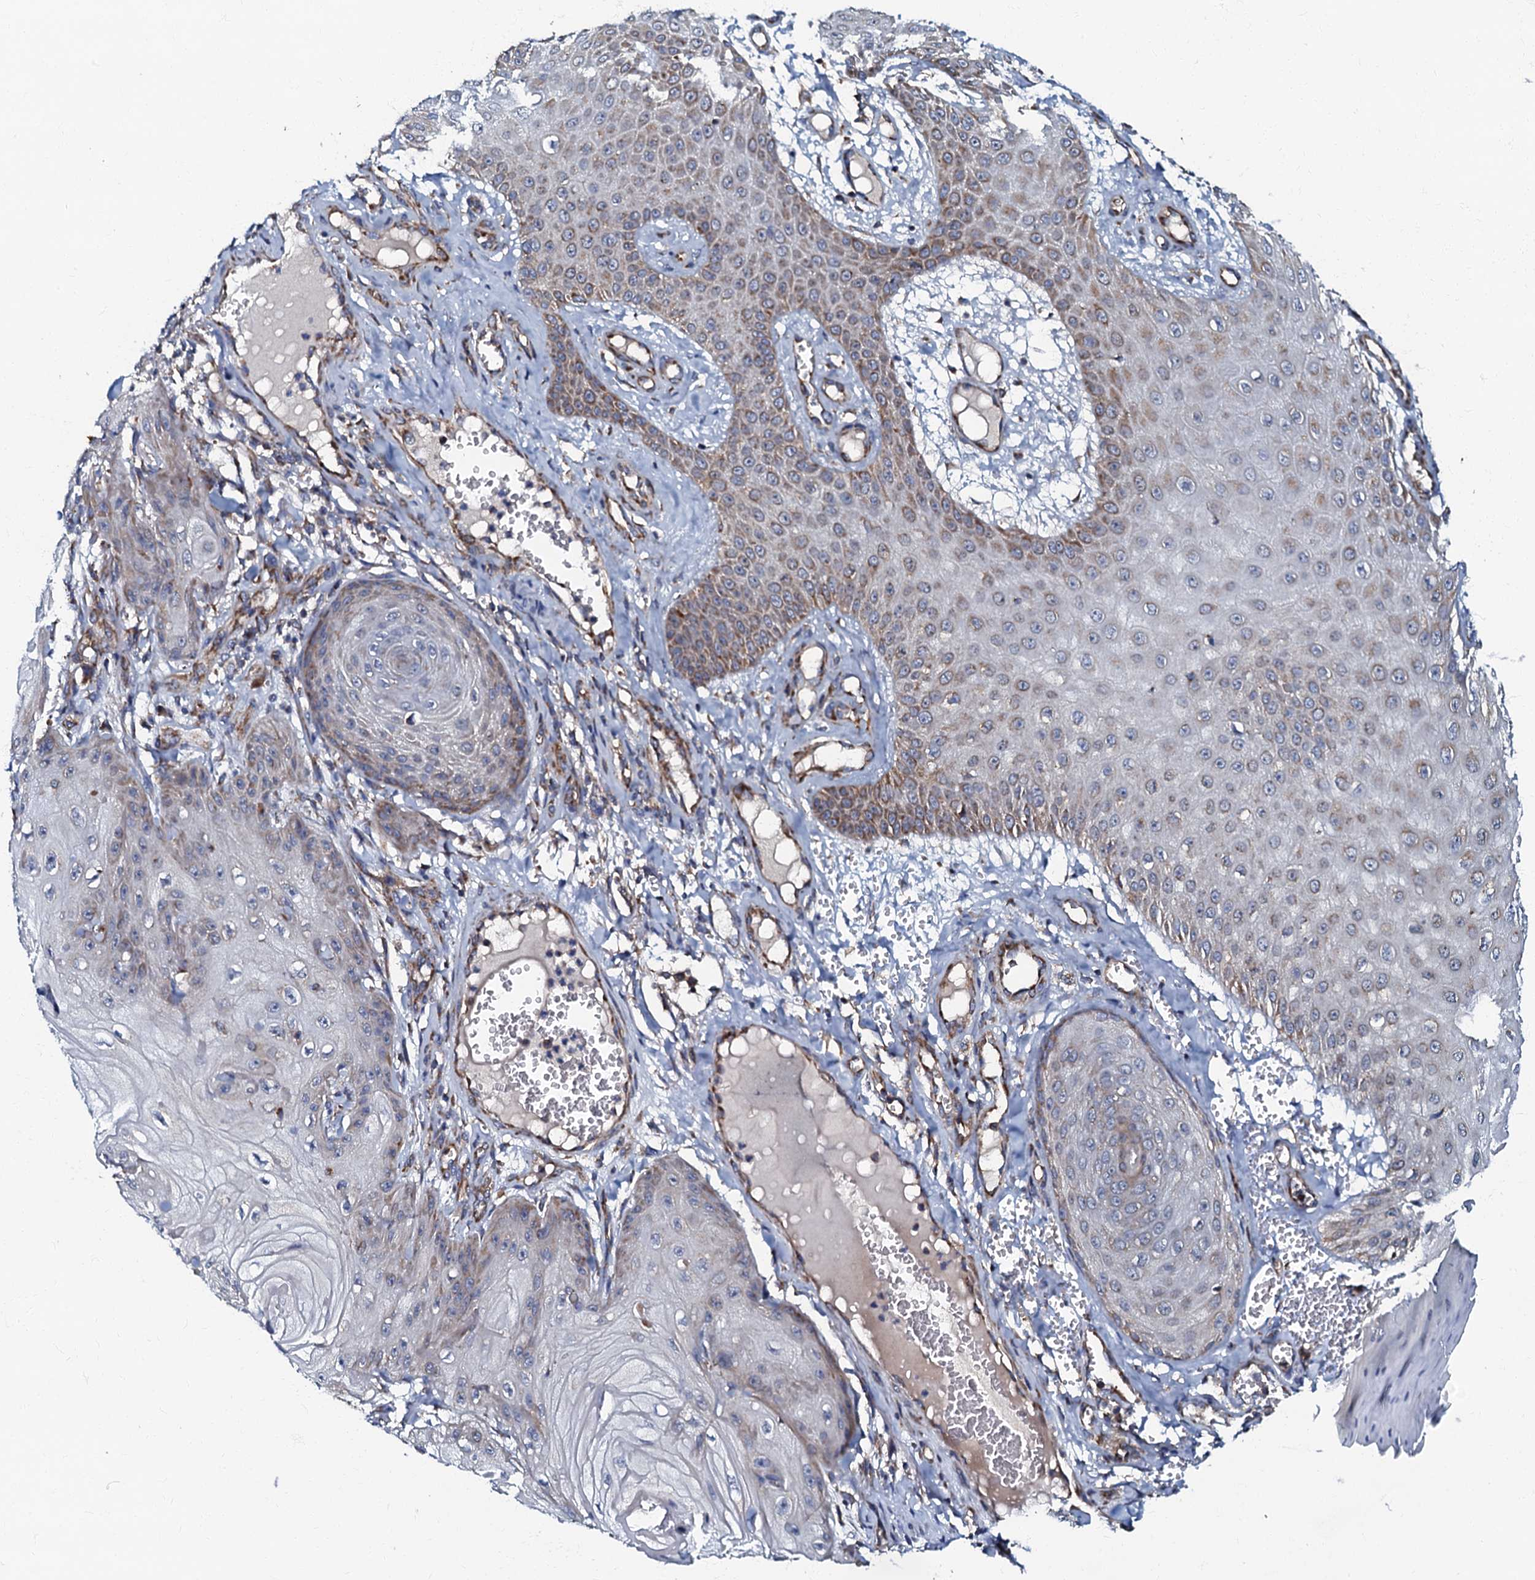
{"staining": {"intensity": "moderate", "quantity": "<25%", "location": "cytoplasmic/membranous"}, "tissue": "skin cancer", "cell_type": "Tumor cells", "image_type": "cancer", "snomed": [{"axis": "morphology", "description": "Squamous cell carcinoma, NOS"}, {"axis": "topography", "description": "Skin"}], "caption": "Immunohistochemical staining of squamous cell carcinoma (skin) displays low levels of moderate cytoplasmic/membranous protein expression in approximately <25% of tumor cells.", "gene": "NDUFA12", "patient": {"sex": "male", "age": 74}}